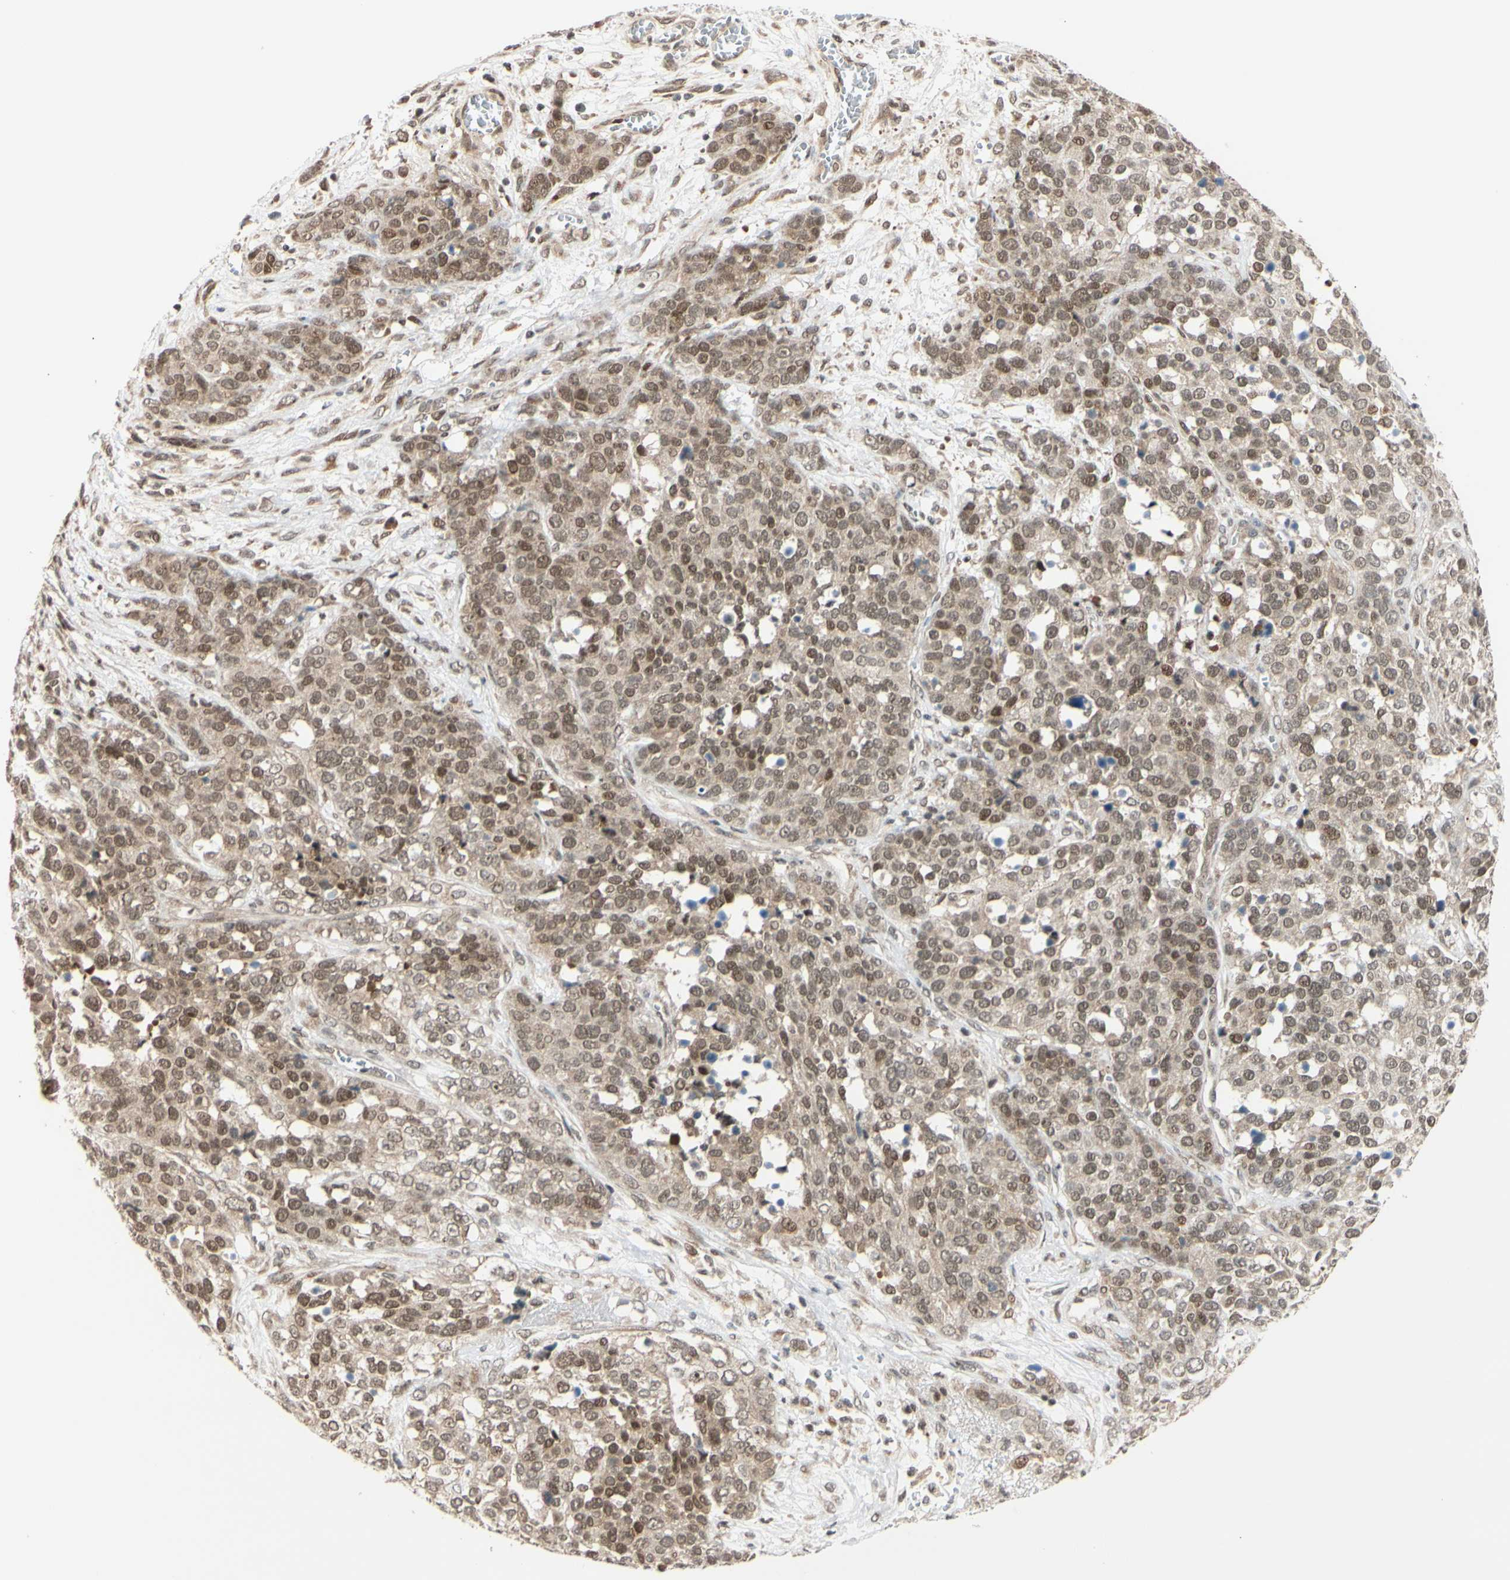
{"staining": {"intensity": "moderate", "quantity": ">75%", "location": "cytoplasmic/membranous,nuclear"}, "tissue": "ovarian cancer", "cell_type": "Tumor cells", "image_type": "cancer", "snomed": [{"axis": "morphology", "description": "Cystadenocarcinoma, serous, NOS"}, {"axis": "topography", "description": "Ovary"}], "caption": "Brown immunohistochemical staining in human serous cystadenocarcinoma (ovarian) displays moderate cytoplasmic/membranous and nuclear staining in about >75% of tumor cells.", "gene": "BRMS1", "patient": {"sex": "female", "age": 44}}